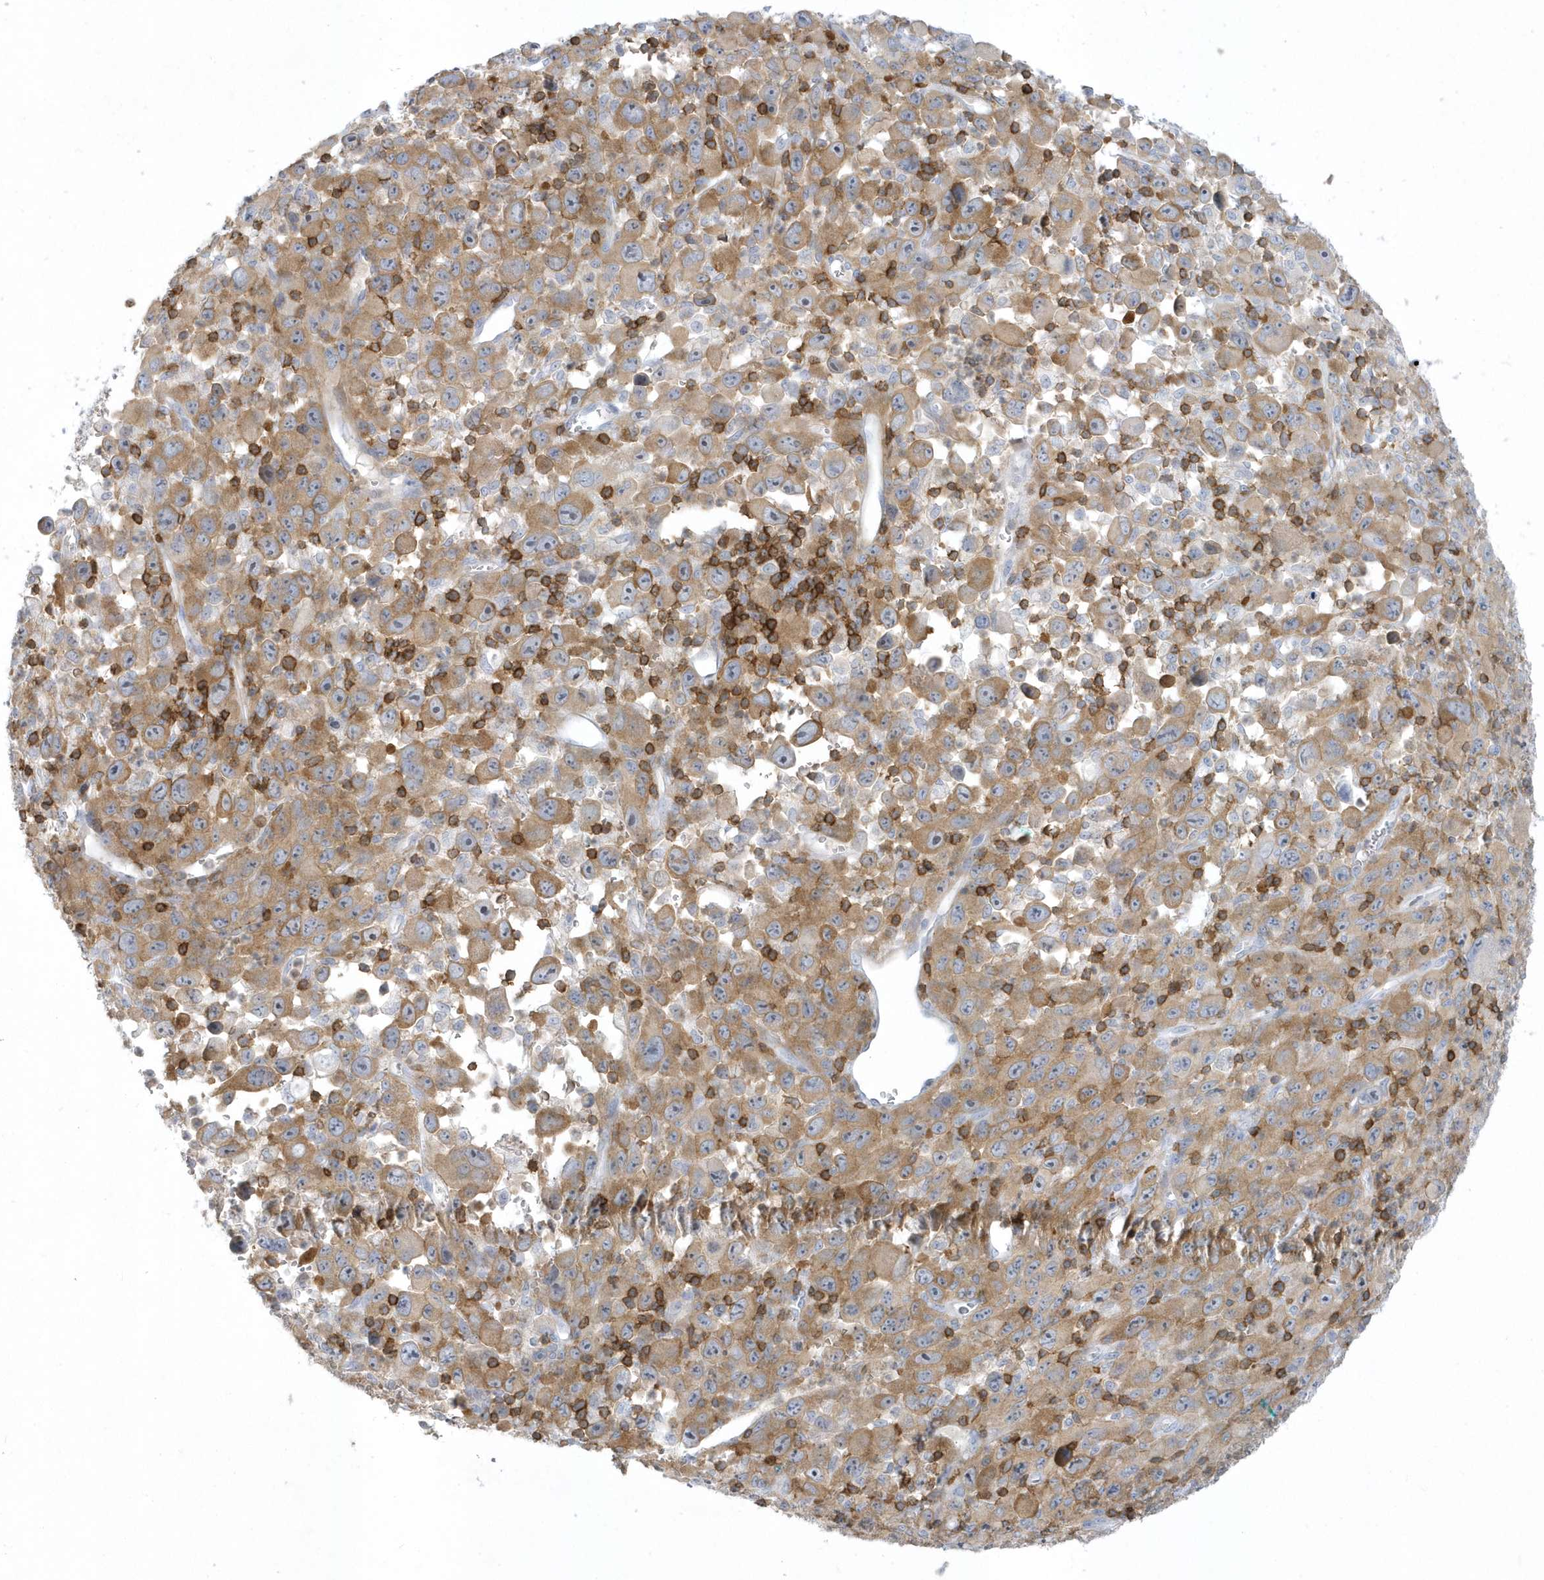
{"staining": {"intensity": "moderate", "quantity": "25%-75%", "location": "cytoplasmic/membranous"}, "tissue": "melanoma", "cell_type": "Tumor cells", "image_type": "cancer", "snomed": [{"axis": "morphology", "description": "Malignant melanoma, Metastatic site"}, {"axis": "topography", "description": "Skin"}], "caption": "The immunohistochemical stain labels moderate cytoplasmic/membranous staining in tumor cells of melanoma tissue.", "gene": "PSD4", "patient": {"sex": "female", "age": 56}}